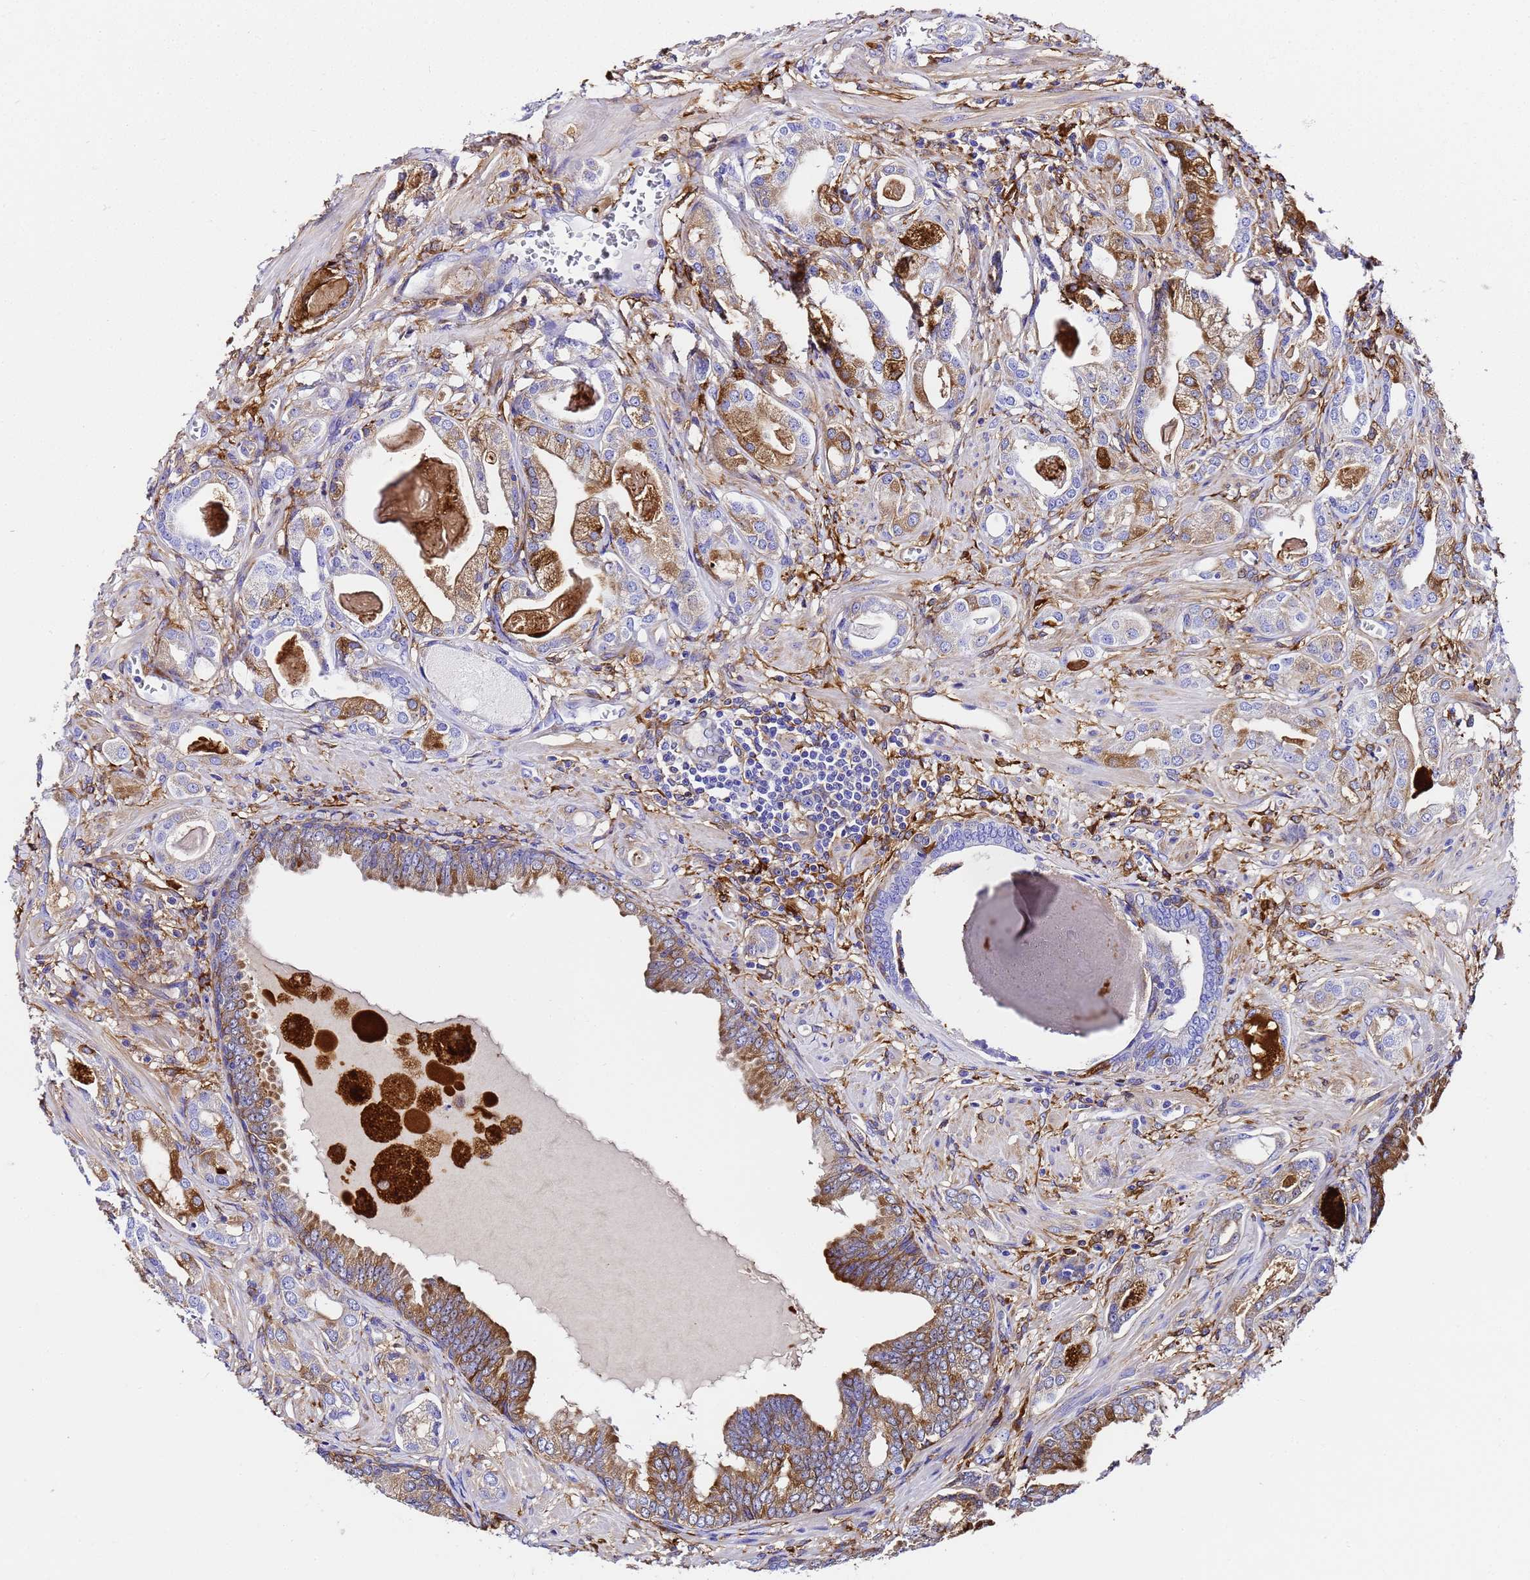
{"staining": {"intensity": "moderate", "quantity": "25%-75%", "location": "cytoplasmic/membranous"}, "tissue": "prostate cancer", "cell_type": "Tumor cells", "image_type": "cancer", "snomed": [{"axis": "morphology", "description": "Adenocarcinoma, Low grade"}, {"axis": "topography", "description": "Prostate"}], "caption": "Prostate cancer stained with a protein marker displays moderate staining in tumor cells.", "gene": "FTL", "patient": {"sex": "male", "age": 64}}